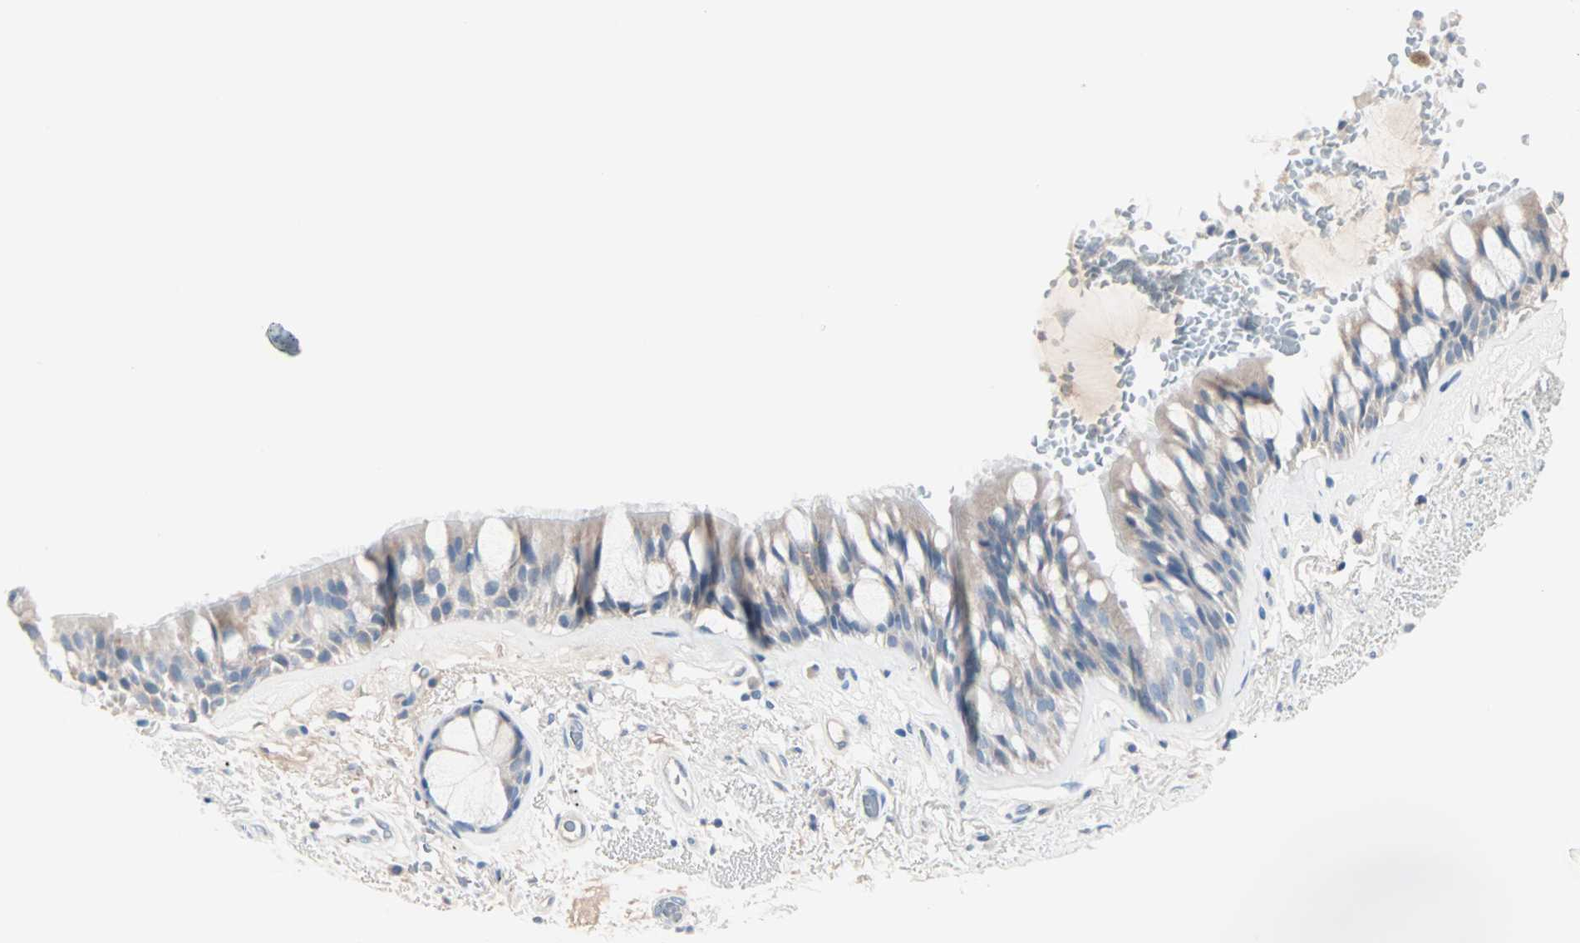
{"staining": {"intensity": "negative", "quantity": "none", "location": "none"}, "tissue": "bronchus", "cell_type": "Respiratory epithelial cells", "image_type": "normal", "snomed": [{"axis": "morphology", "description": "Normal tissue, NOS"}, {"axis": "topography", "description": "Bronchus"}], "caption": "Normal bronchus was stained to show a protein in brown. There is no significant expression in respiratory epithelial cells. The staining is performed using DAB brown chromogen with nuclei counter-stained in using hematoxylin.", "gene": "NEFH", "patient": {"sex": "male", "age": 66}}